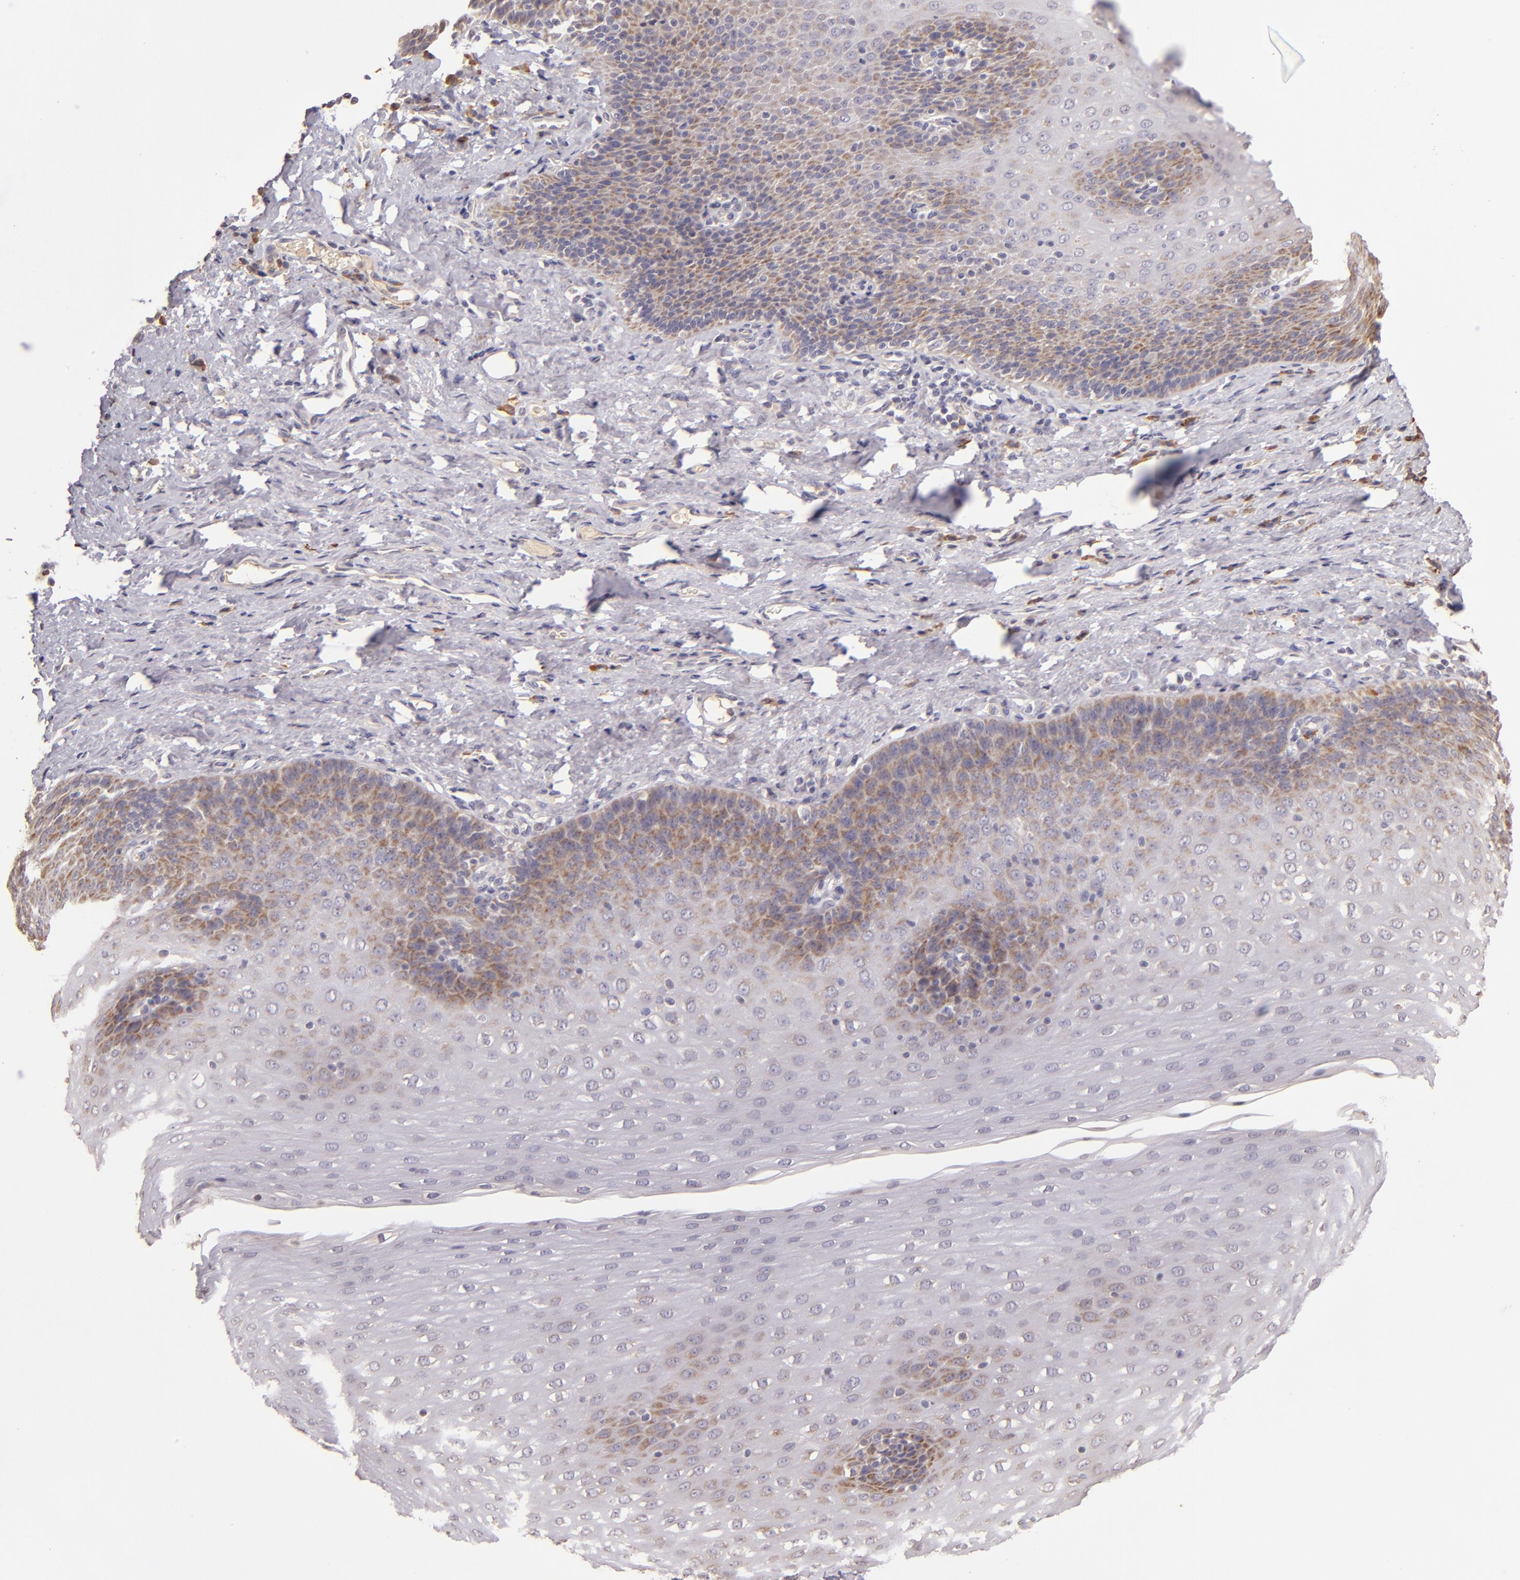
{"staining": {"intensity": "weak", "quantity": "25%-75%", "location": "cytoplasmic/membranous"}, "tissue": "esophagus", "cell_type": "Squamous epithelial cells", "image_type": "normal", "snomed": [{"axis": "morphology", "description": "Normal tissue, NOS"}, {"axis": "topography", "description": "Esophagus"}], "caption": "Immunohistochemistry (IHC) histopathology image of normal esophagus: human esophagus stained using immunohistochemistry shows low levels of weak protein expression localized specifically in the cytoplasmic/membranous of squamous epithelial cells, appearing as a cytoplasmic/membranous brown color.", "gene": "ABL1", "patient": {"sex": "female", "age": 61}}